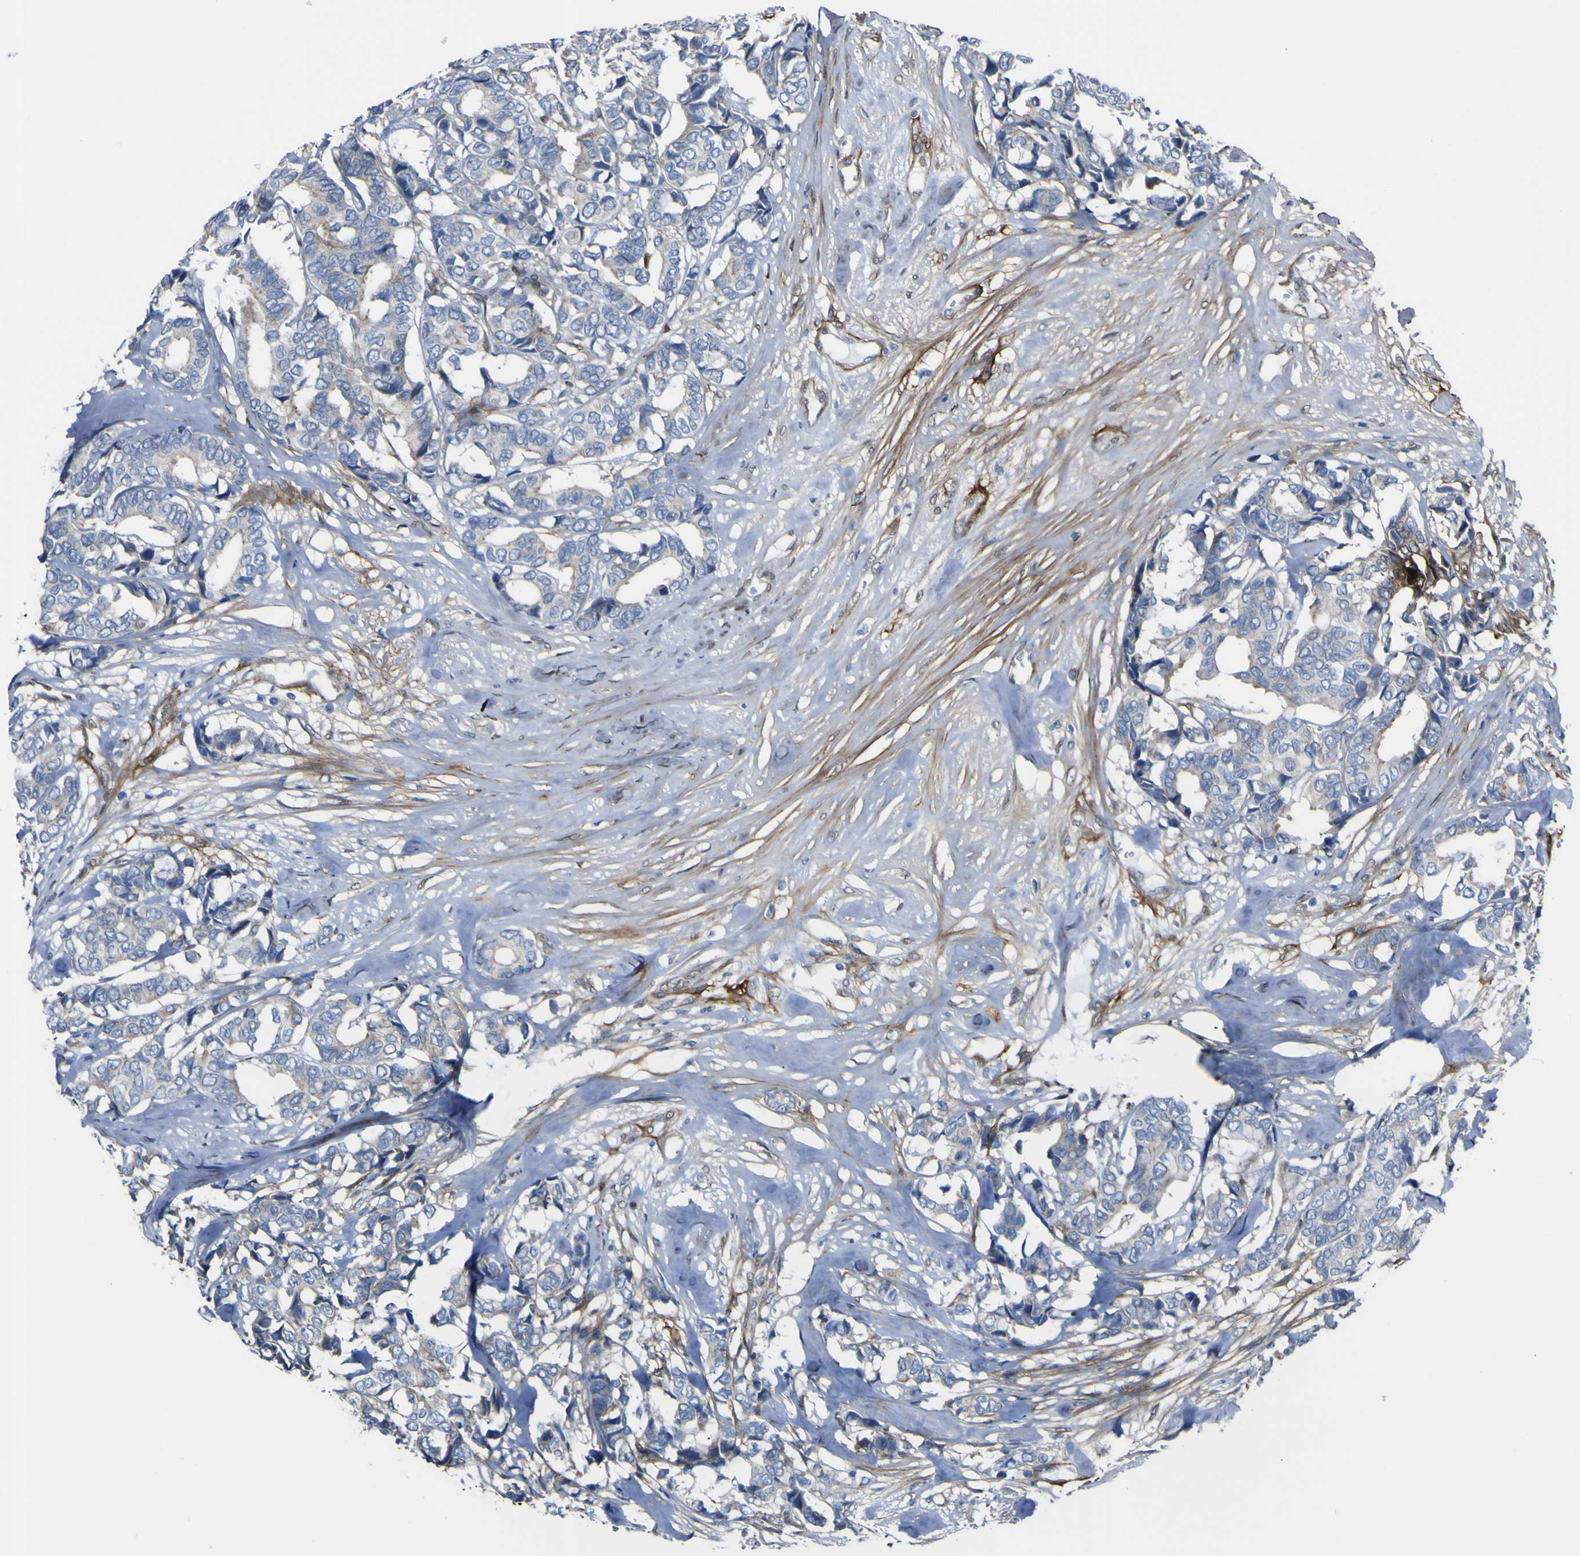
{"staining": {"intensity": "negative", "quantity": "none", "location": "none"}, "tissue": "breast cancer", "cell_type": "Tumor cells", "image_type": "cancer", "snomed": [{"axis": "morphology", "description": "Duct carcinoma"}, {"axis": "topography", "description": "Breast"}], "caption": "This micrograph is of breast cancer stained with IHC to label a protein in brown with the nuclei are counter-stained blue. There is no staining in tumor cells.", "gene": "LRRN1", "patient": {"sex": "female", "age": 87}}